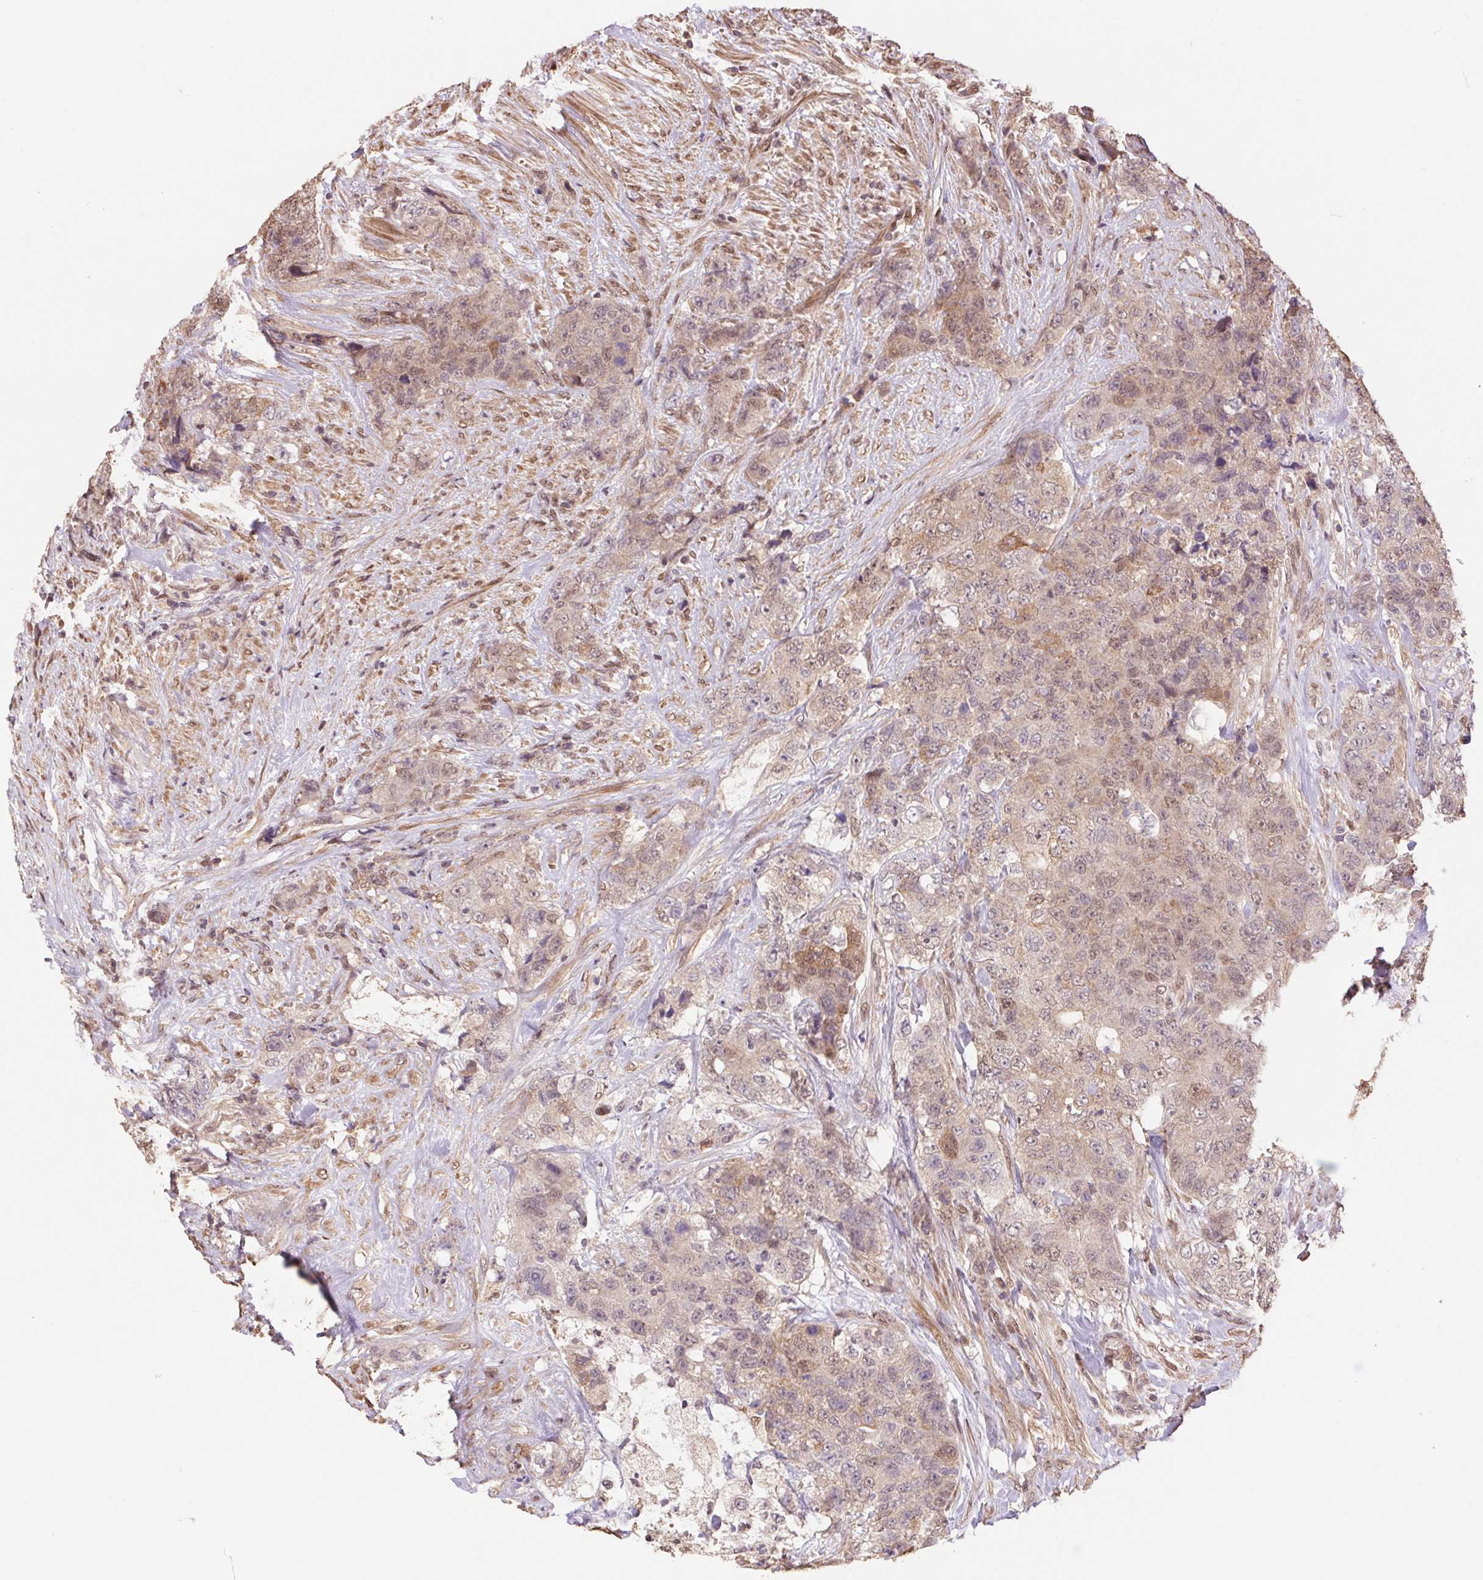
{"staining": {"intensity": "weak", "quantity": ">75%", "location": "cytoplasmic/membranous,nuclear"}, "tissue": "urothelial cancer", "cell_type": "Tumor cells", "image_type": "cancer", "snomed": [{"axis": "morphology", "description": "Urothelial carcinoma, High grade"}, {"axis": "topography", "description": "Urinary bladder"}], "caption": "Protein expression analysis of urothelial cancer exhibits weak cytoplasmic/membranous and nuclear expression in approximately >75% of tumor cells.", "gene": "CUTA", "patient": {"sex": "female", "age": 78}}